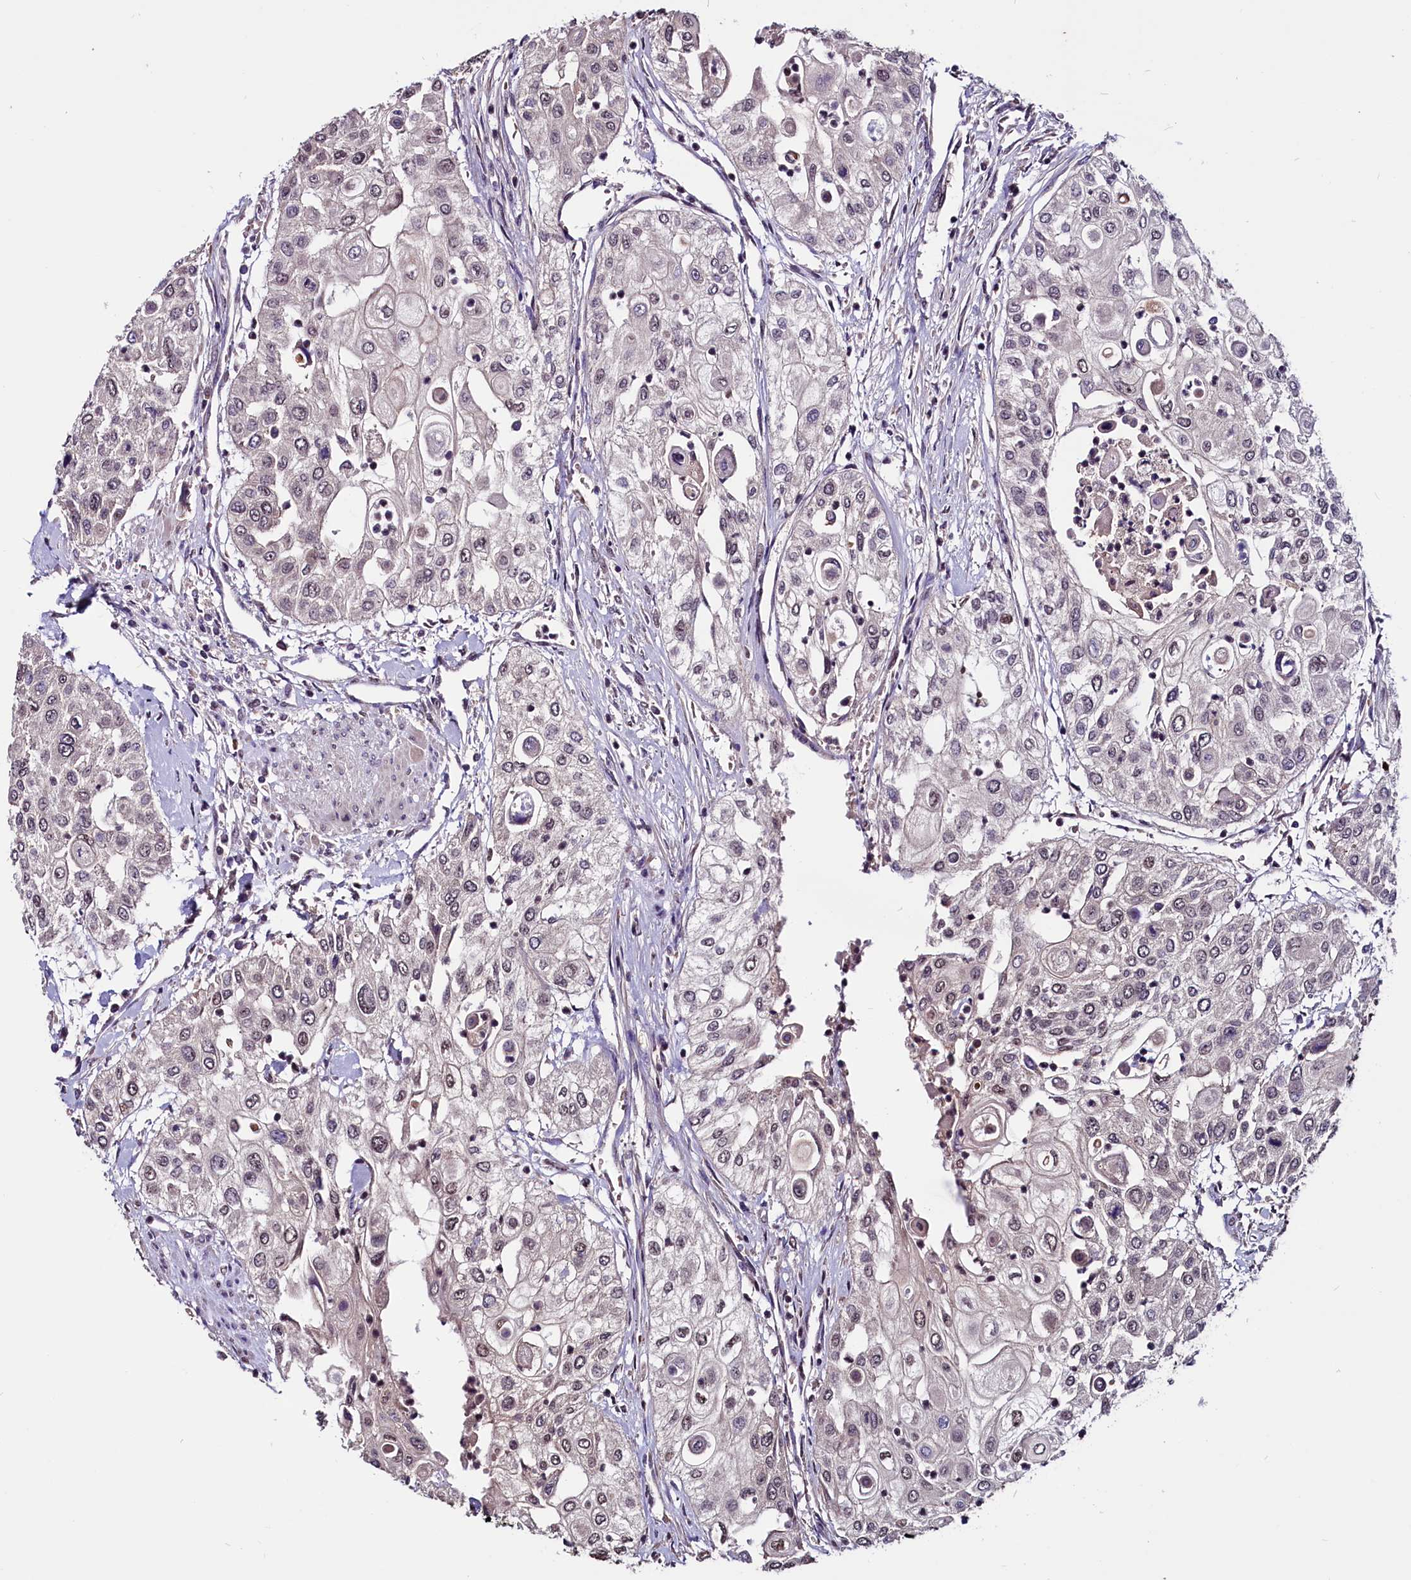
{"staining": {"intensity": "weak", "quantity": "<25%", "location": "nuclear"}, "tissue": "urothelial cancer", "cell_type": "Tumor cells", "image_type": "cancer", "snomed": [{"axis": "morphology", "description": "Urothelial carcinoma, High grade"}, {"axis": "topography", "description": "Urinary bladder"}], "caption": "Urothelial cancer stained for a protein using IHC shows no positivity tumor cells.", "gene": "RNMT", "patient": {"sex": "female", "age": 79}}